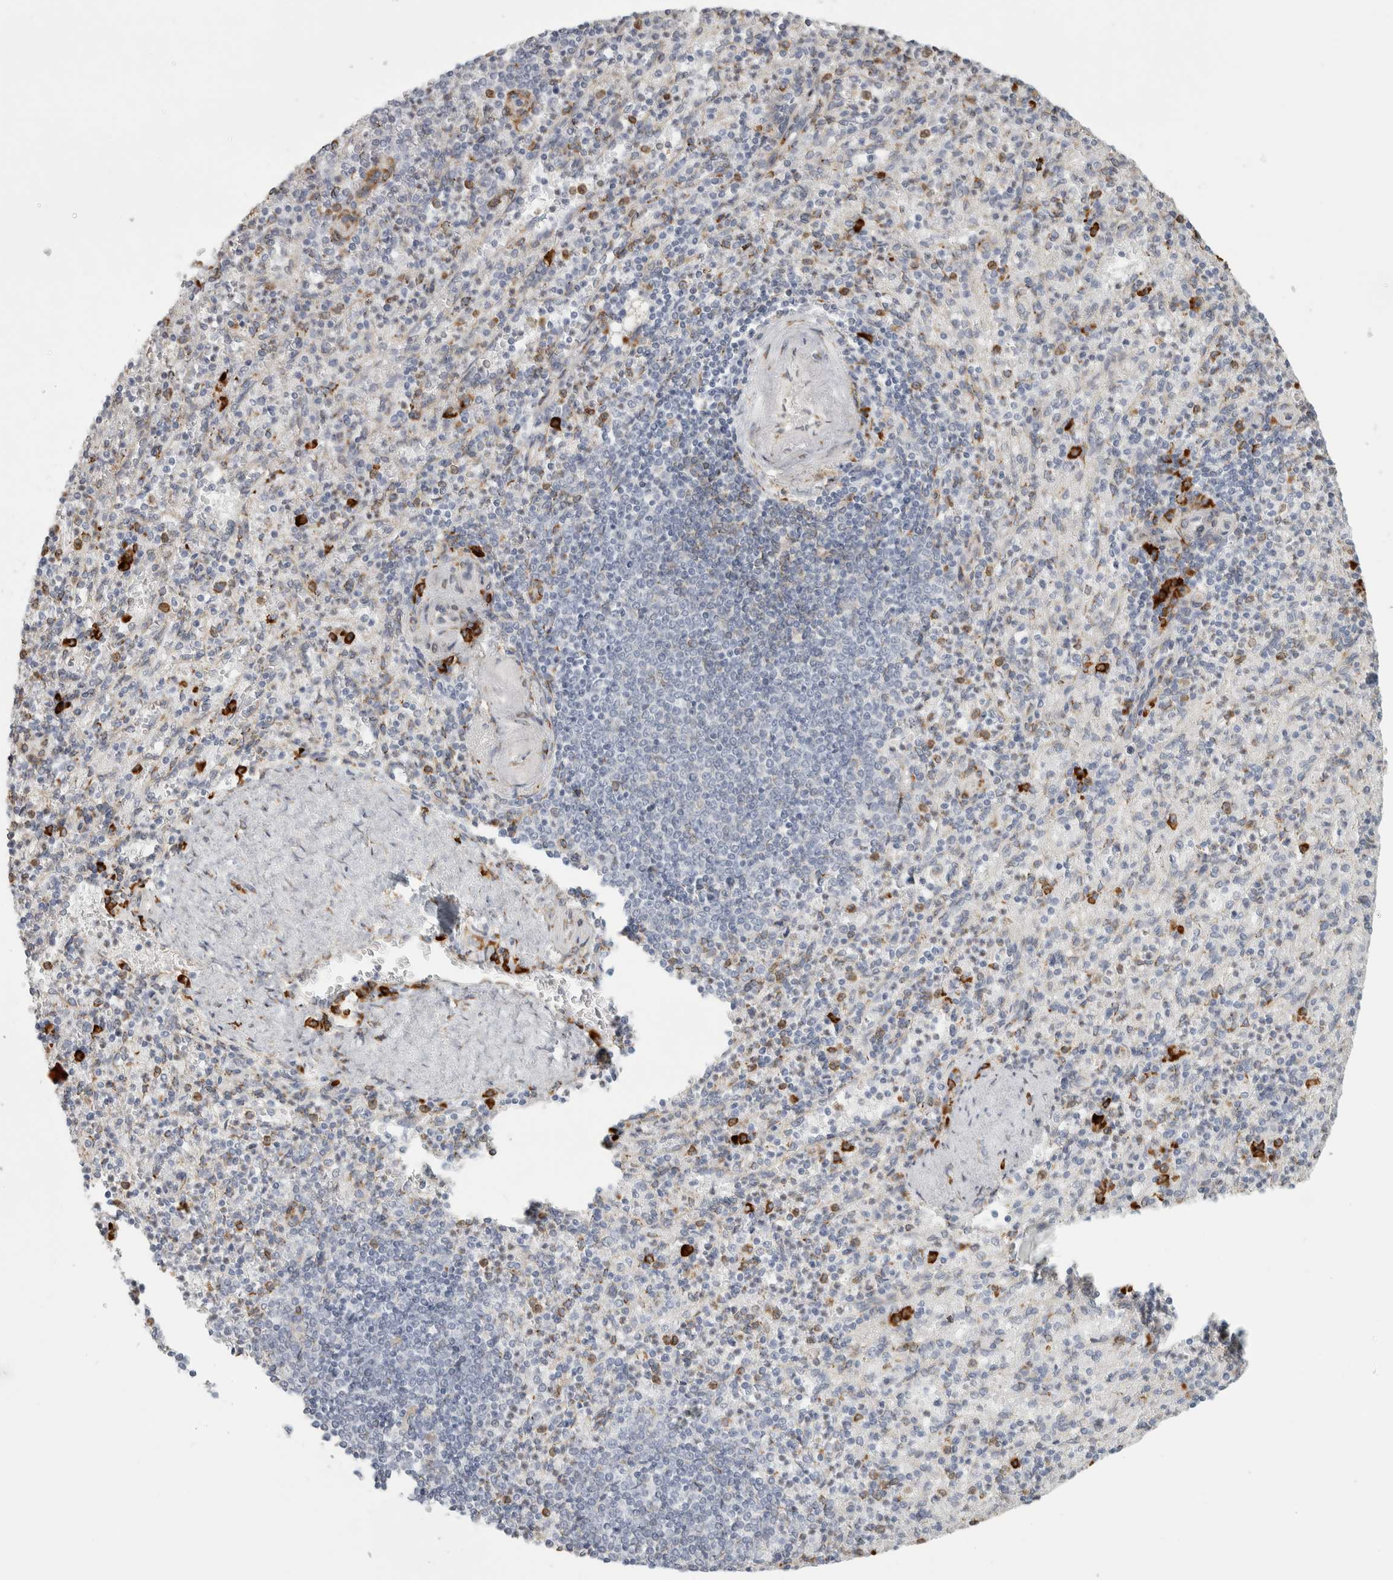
{"staining": {"intensity": "moderate", "quantity": "<25%", "location": "cytoplasmic/membranous"}, "tissue": "spleen", "cell_type": "Cells in red pulp", "image_type": "normal", "snomed": [{"axis": "morphology", "description": "Normal tissue, NOS"}, {"axis": "topography", "description": "Spleen"}], "caption": "IHC micrograph of normal spleen: human spleen stained using IHC exhibits low levels of moderate protein expression localized specifically in the cytoplasmic/membranous of cells in red pulp, appearing as a cytoplasmic/membranous brown color.", "gene": "OSTN", "patient": {"sex": "female", "age": 74}}